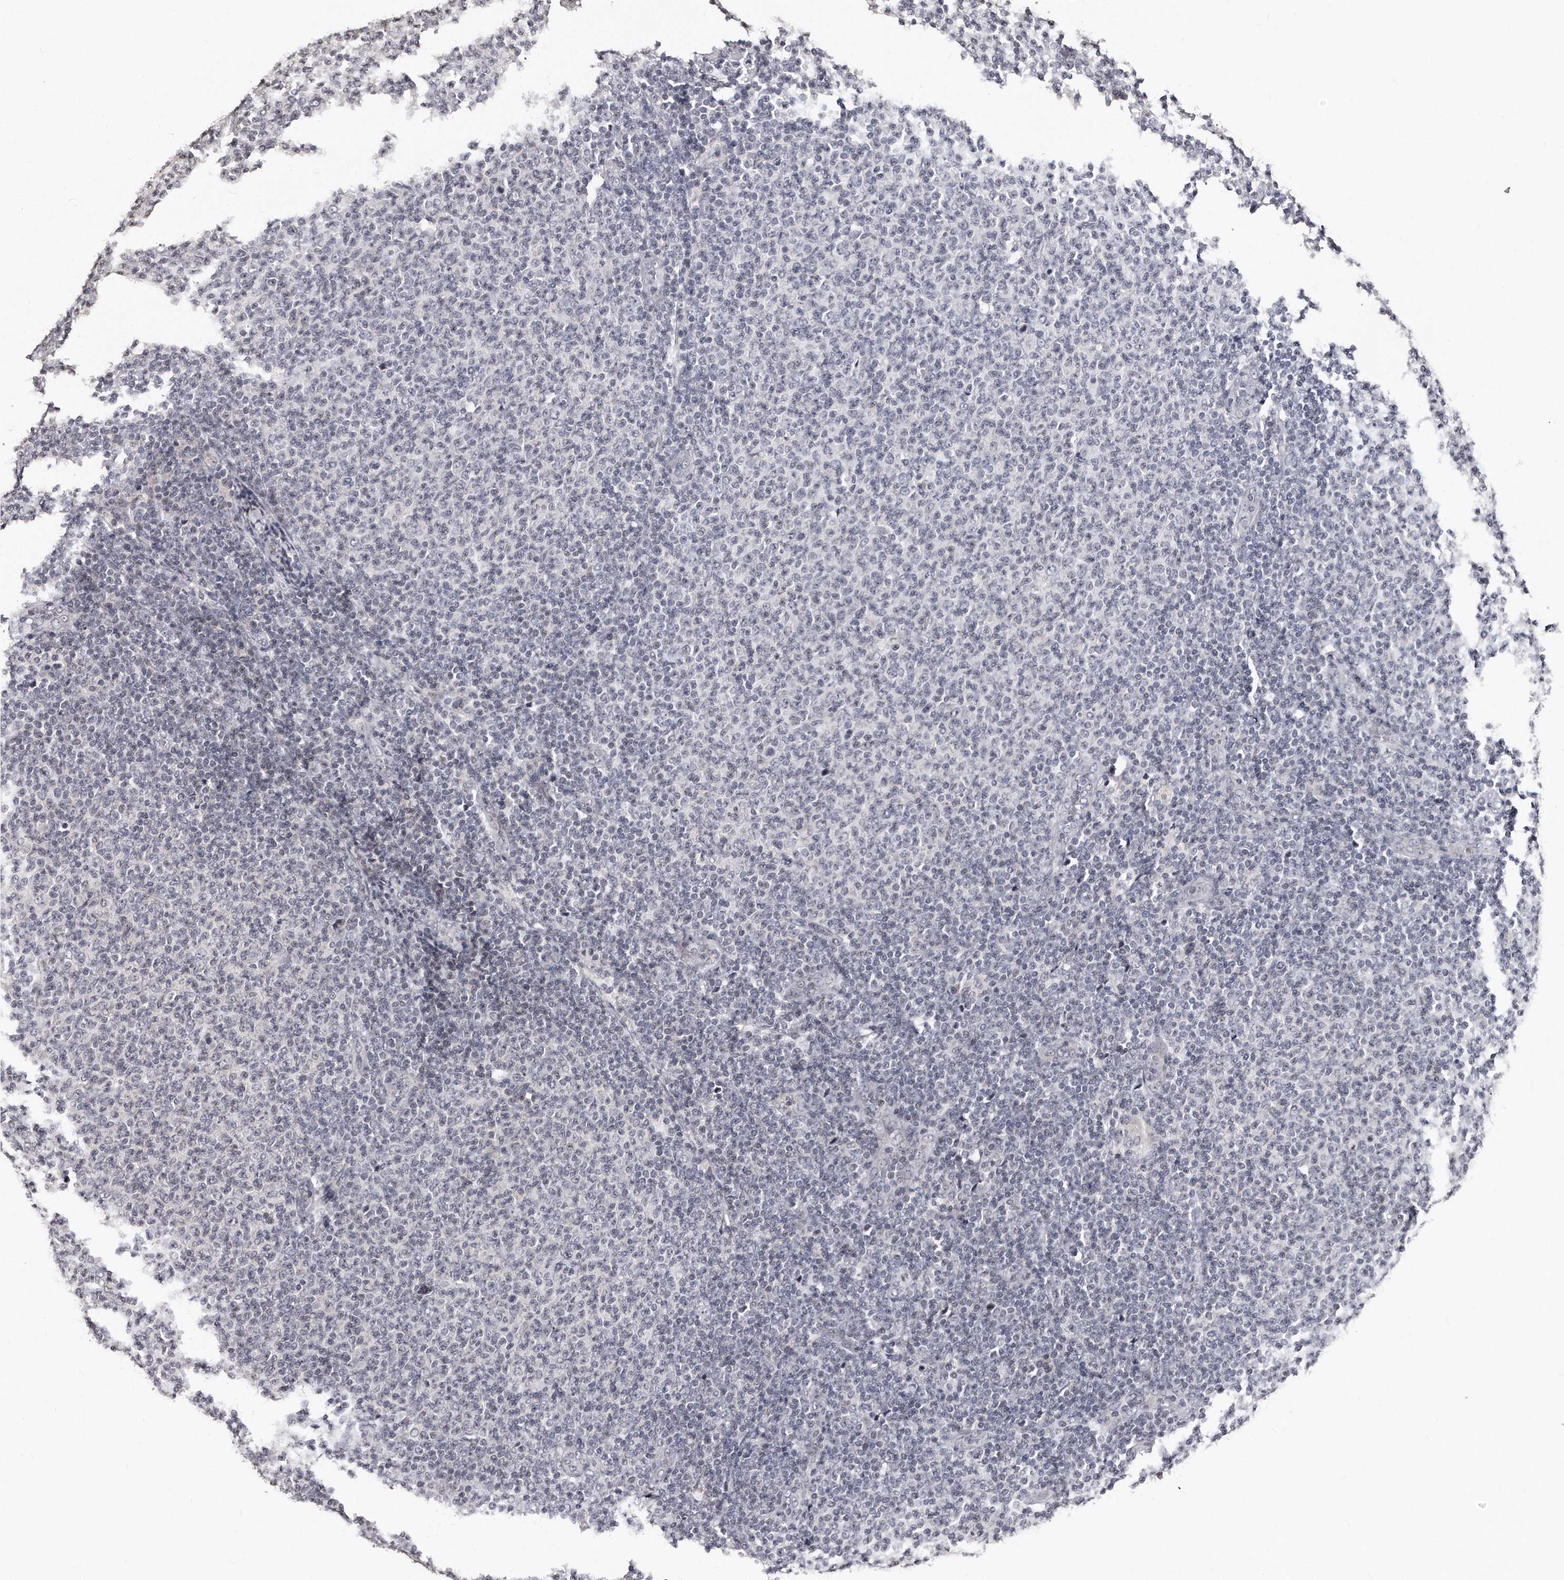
{"staining": {"intensity": "negative", "quantity": "none", "location": "none"}, "tissue": "lymphoma", "cell_type": "Tumor cells", "image_type": "cancer", "snomed": [{"axis": "morphology", "description": "Malignant lymphoma, non-Hodgkin's type, Low grade"}, {"axis": "topography", "description": "Lymph node"}], "caption": "Human low-grade malignant lymphoma, non-Hodgkin's type stained for a protein using immunohistochemistry (IHC) demonstrates no staining in tumor cells.", "gene": "TSHR", "patient": {"sex": "male", "age": 66}}